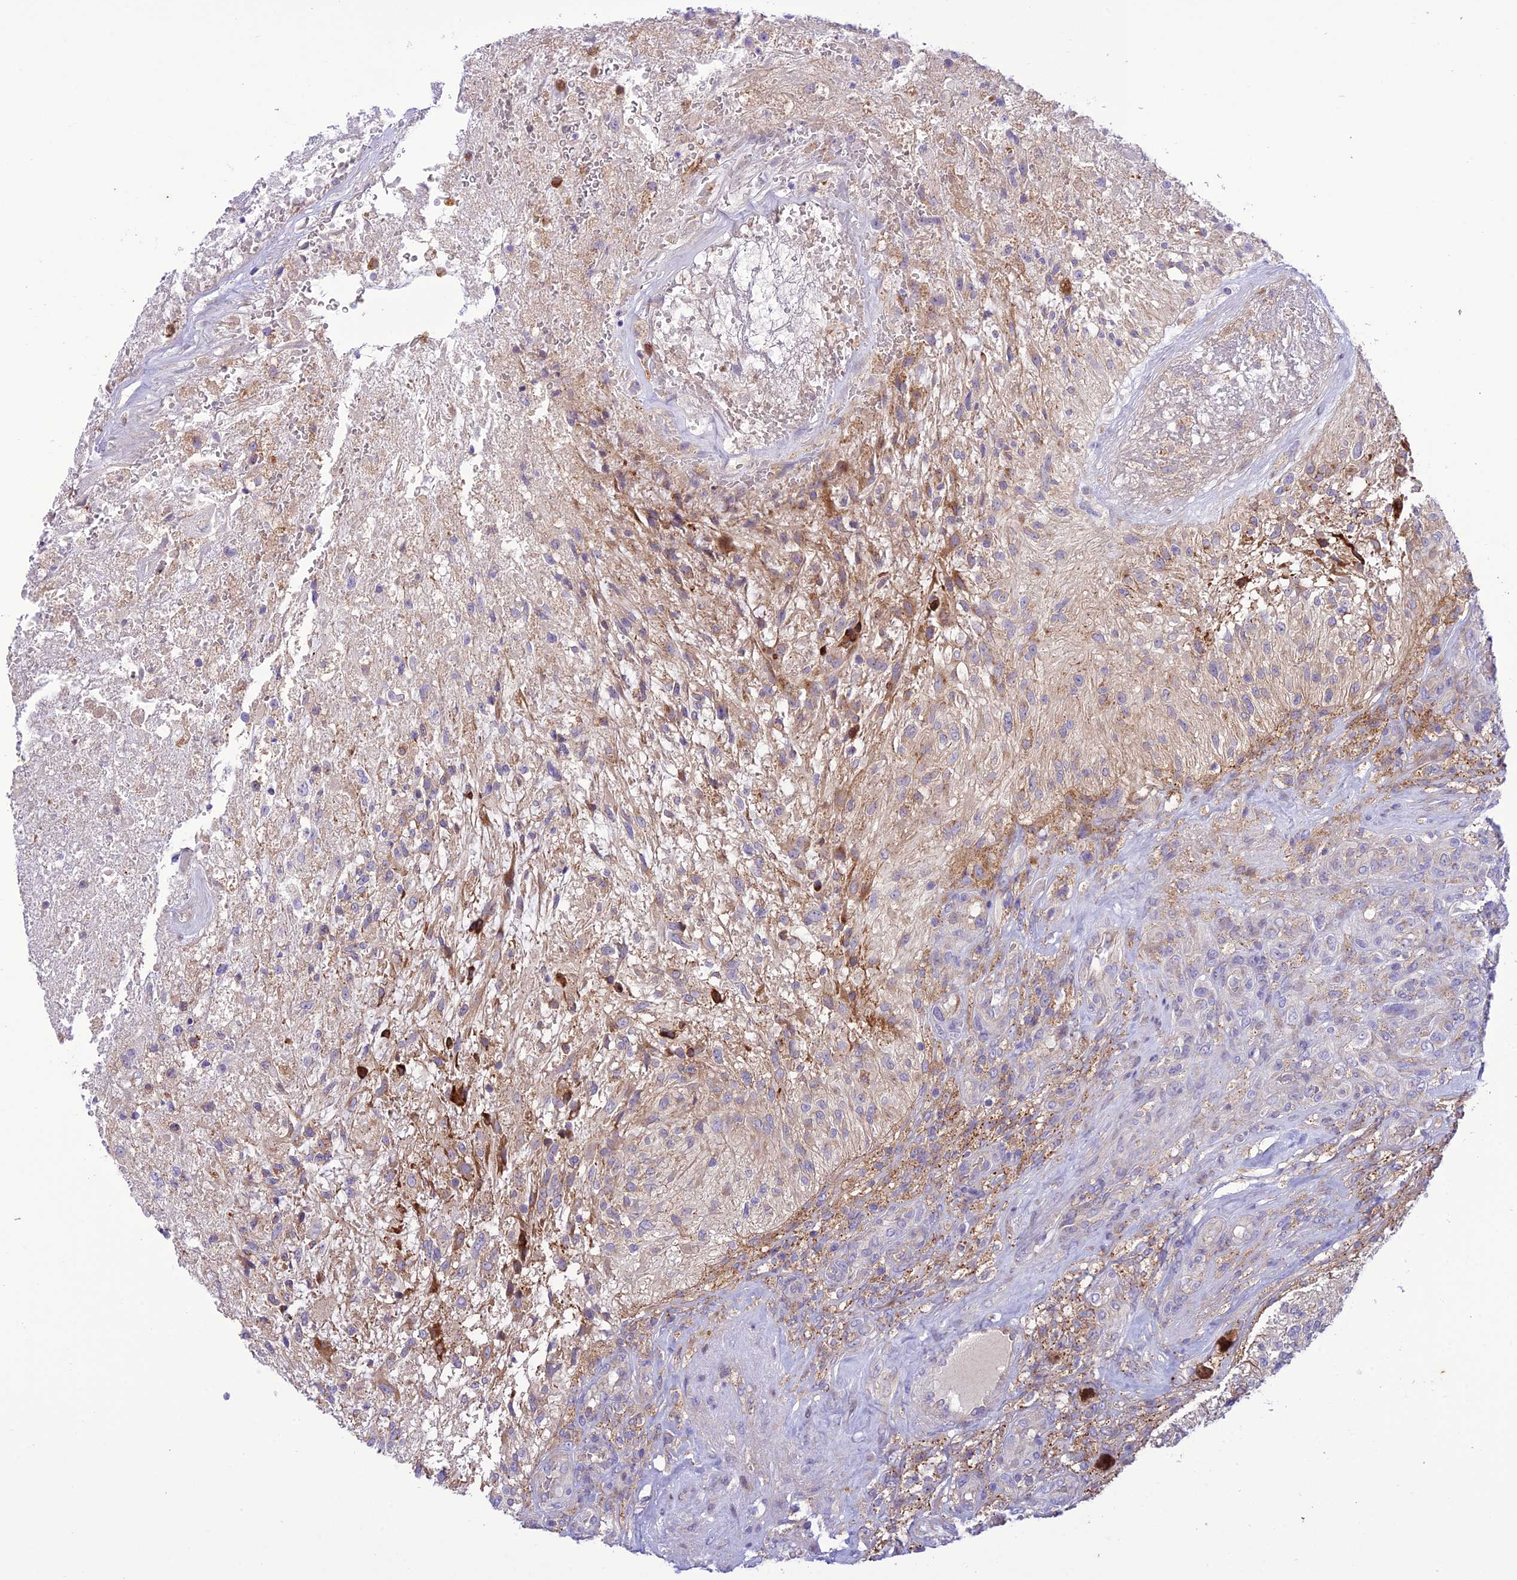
{"staining": {"intensity": "negative", "quantity": "none", "location": "none"}, "tissue": "glioma", "cell_type": "Tumor cells", "image_type": "cancer", "snomed": [{"axis": "morphology", "description": "Glioma, malignant, High grade"}, {"axis": "topography", "description": "Brain"}], "caption": "Glioma stained for a protein using immunohistochemistry (IHC) demonstrates no staining tumor cells.", "gene": "JMY", "patient": {"sex": "male", "age": 56}}